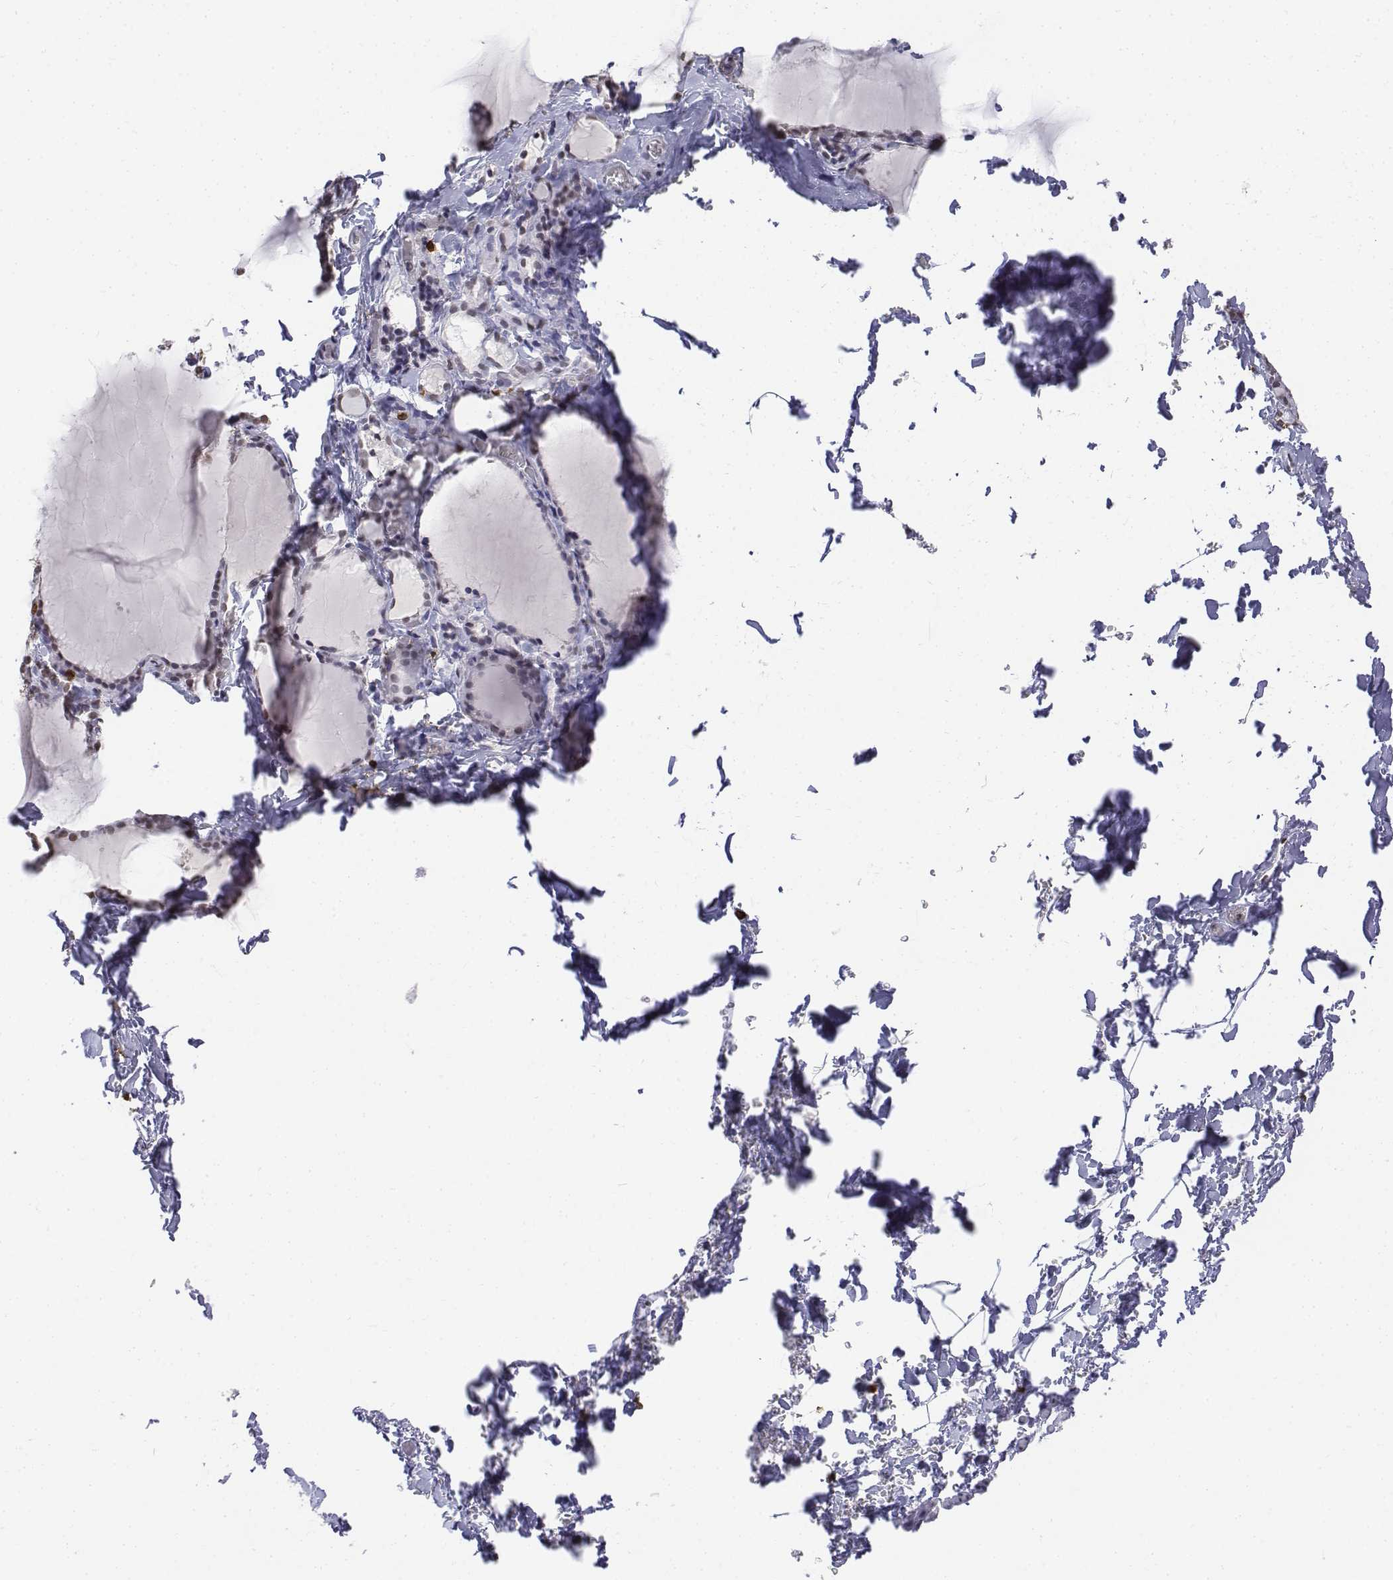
{"staining": {"intensity": "weak", "quantity": "25%-75%", "location": "nuclear"}, "tissue": "thyroid gland", "cell_type": "Glandular cells", "image_type": "normal", "snomed": [{"axis": "morphology", "description": "Normal tissue, NOS"}, {"axis": "topography", "description": "Thyroid gland"}], "caption": "Brown immunohistochemical staining in unremarkable thyroid gland demonstrates weak nuclear expression in approximately 25%-75% of glandular cells.", "gene": "CD3E", "patient": {"sex": "female", "age": 22}}